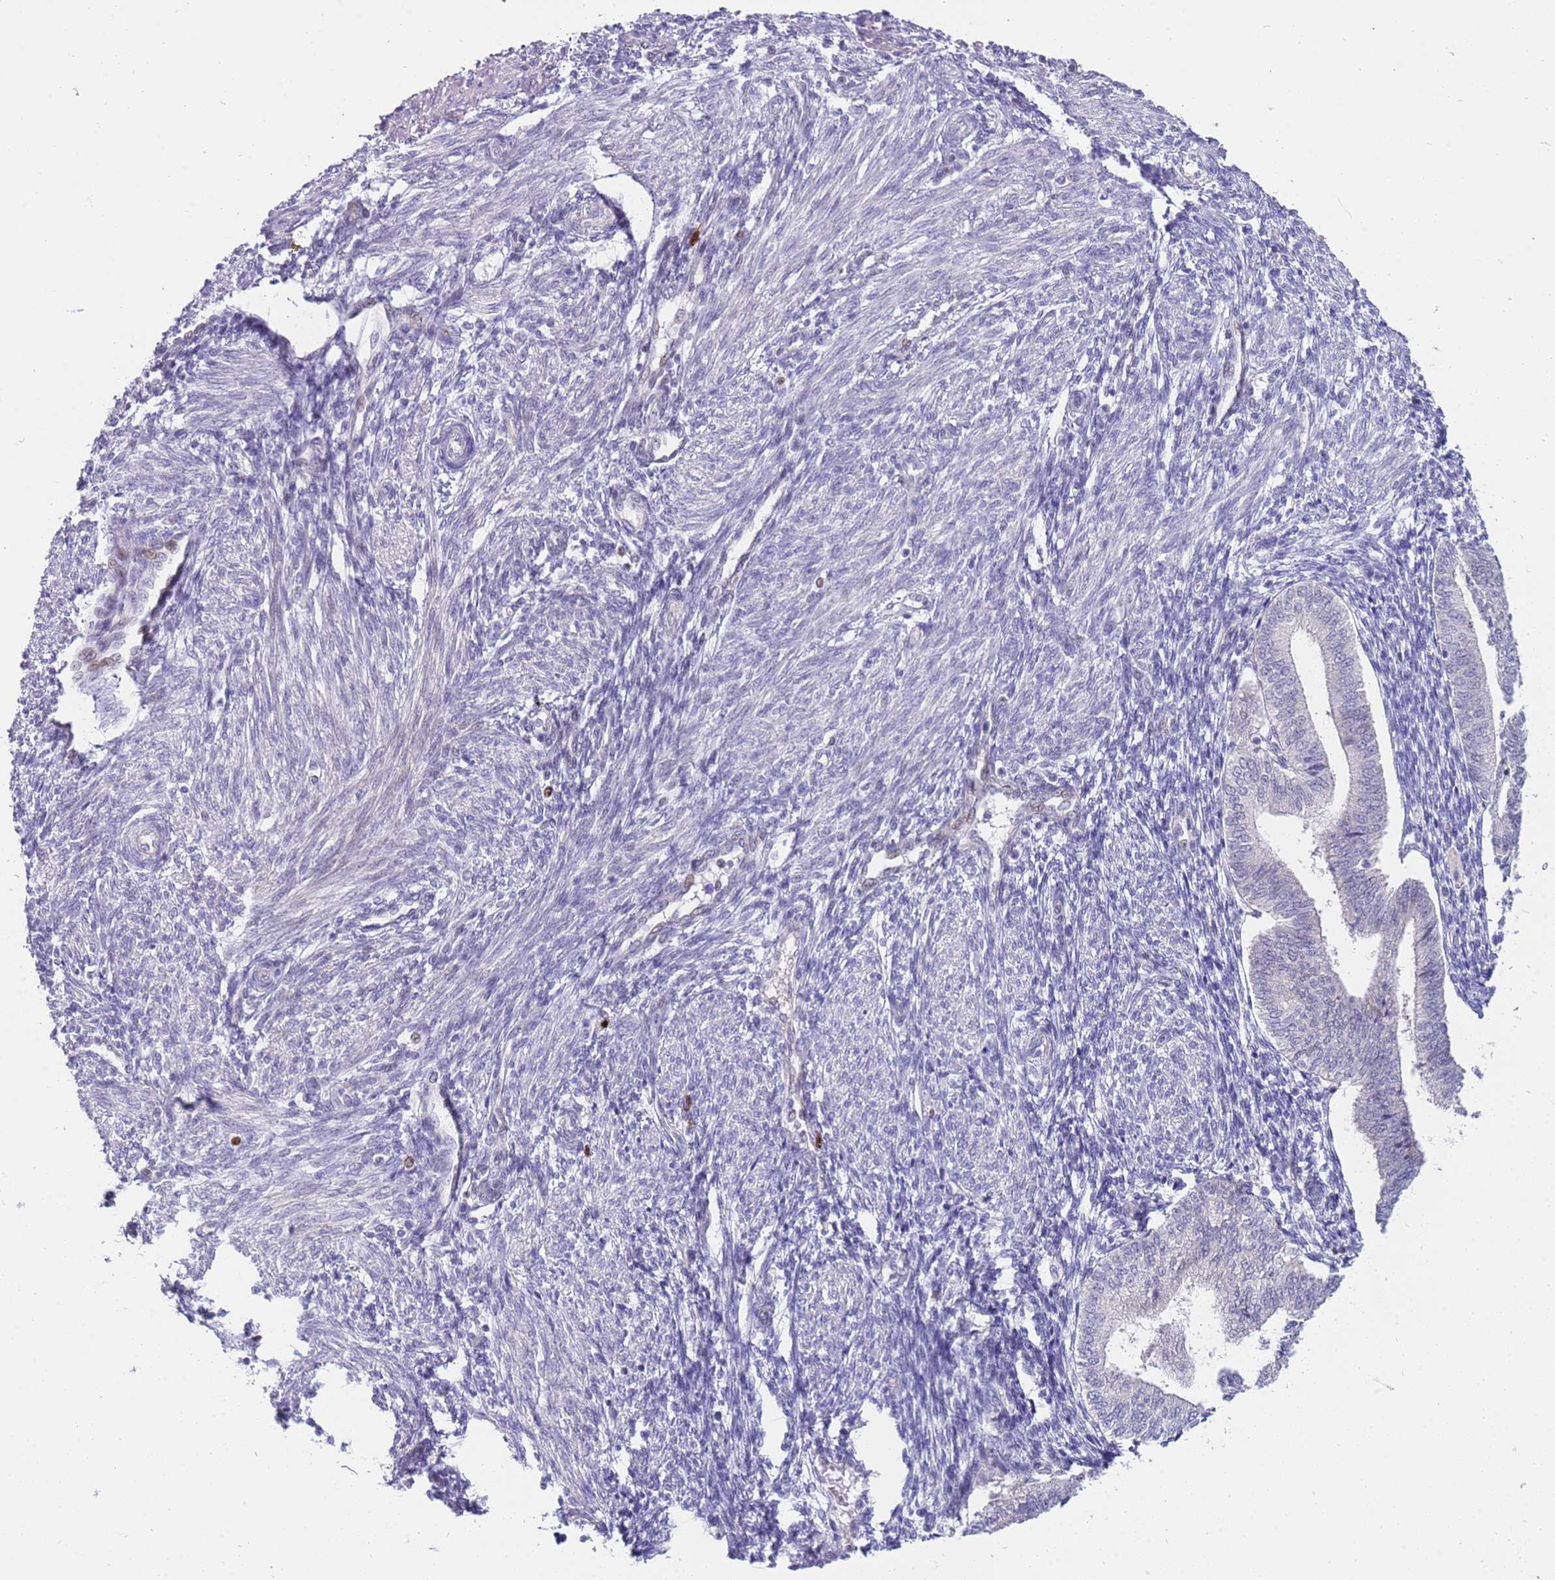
{"staining": {"intensity": "negative", "quantity": "none", "location": "none"}, "tissue": "endometrium", "cell_type": "Cells in endometrial stroma", "image_type": "normal", "snomed": [{"axis": "morphology", "description": "Normal tissue, NOS"}, {"axis": "topography", "description": "Endometrium"}], "caption": "Cells in endometrial stroma show no significant staining in benign endometrium. (Immunohistochemistry (ihc), brightfield microscopy, high magnification).", "gene": "STK25", "patient": {"sex": "female", "age": 34}}